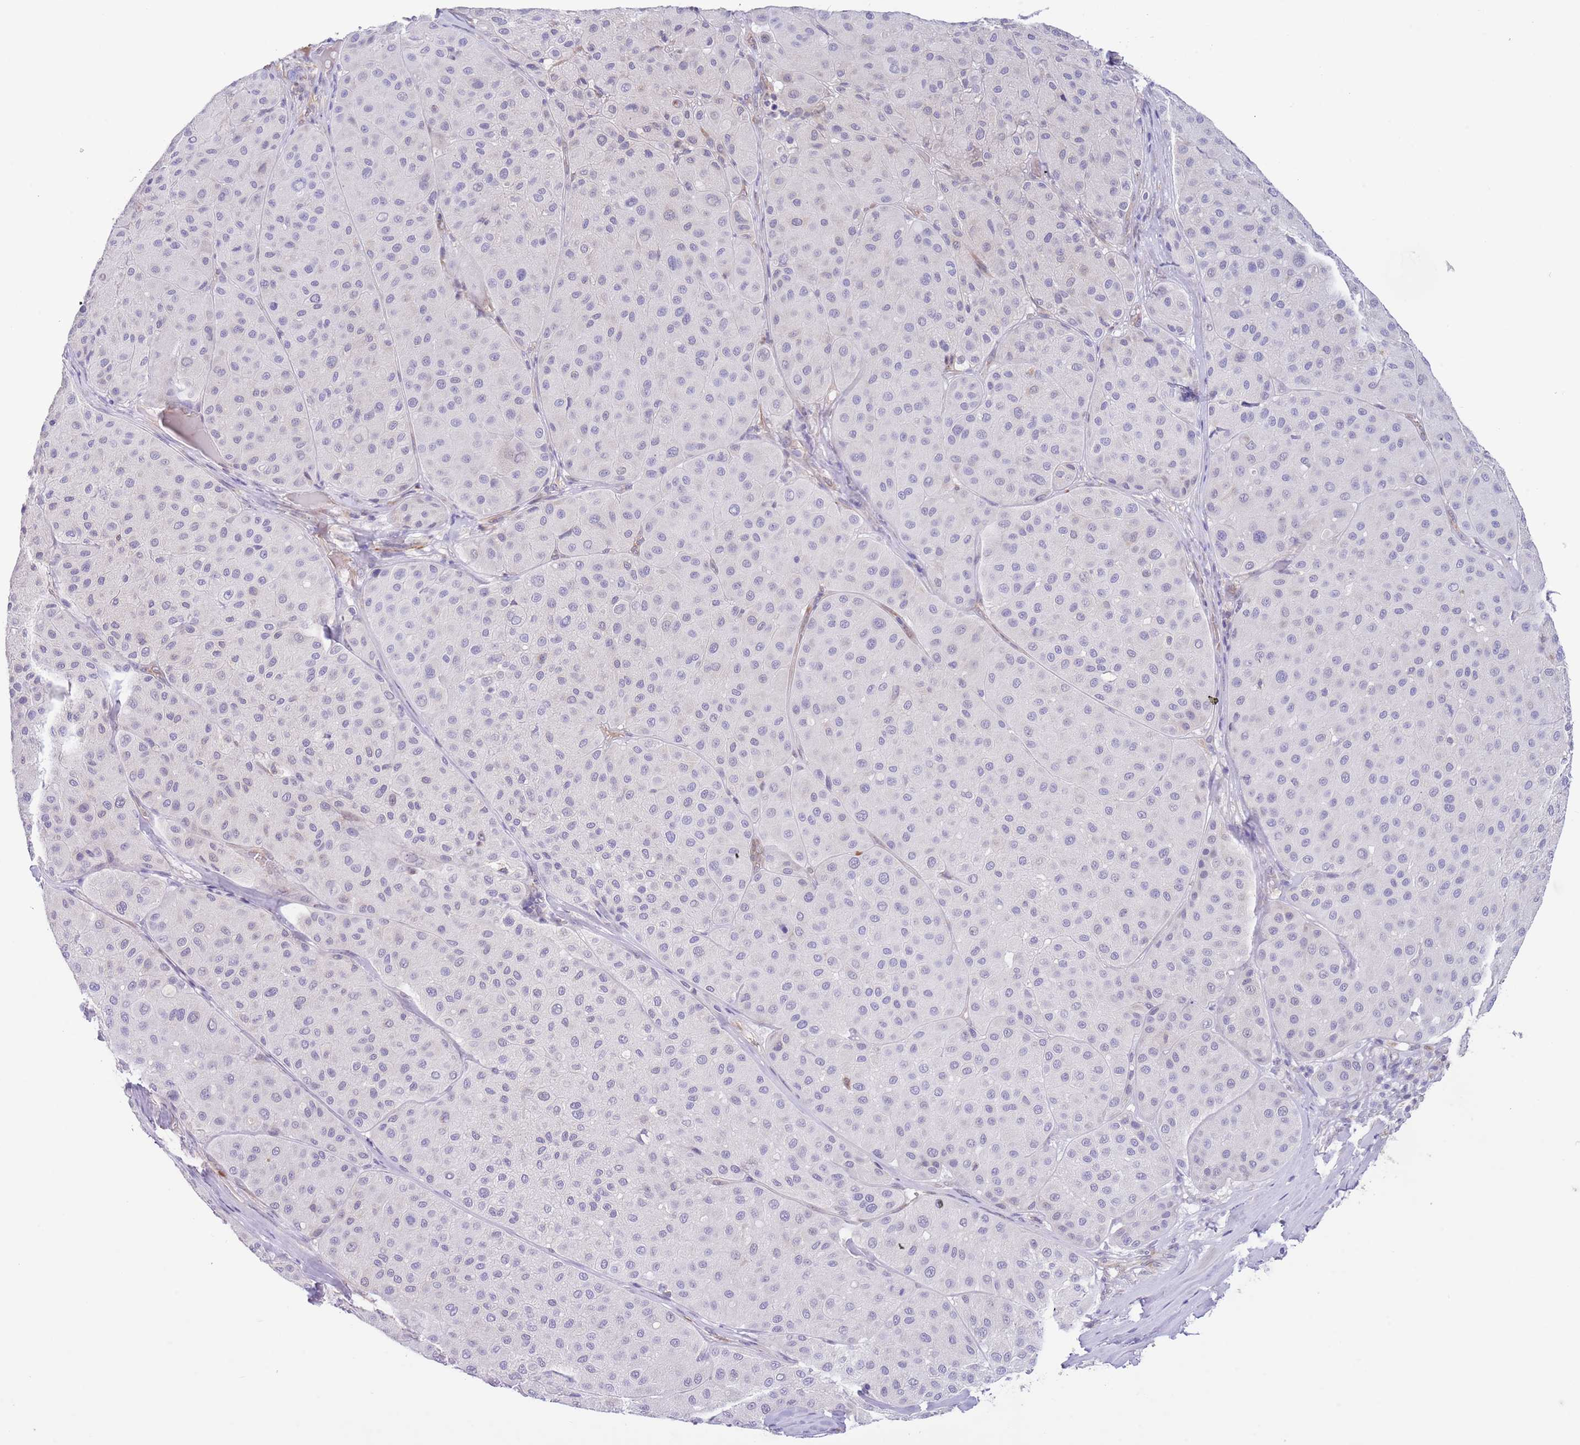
{"staining": {"intensity": "negative", "quantity": "none", "location": "none"}, "tissue": "melanoma", "cell_type": "Tumor cells", "image_type": "cancer", "snomed": [{"axis": "morphology", "description": "Malignant melanoma, Metastatic site"}, {"axis": "topography", "description": "Smooth muscle"}], "caption": "This is an IHC image of melanoma. There is no positivity in tumor cells.", "gene": "EBPL", "patient": {"sex": "male", "age": 41}}